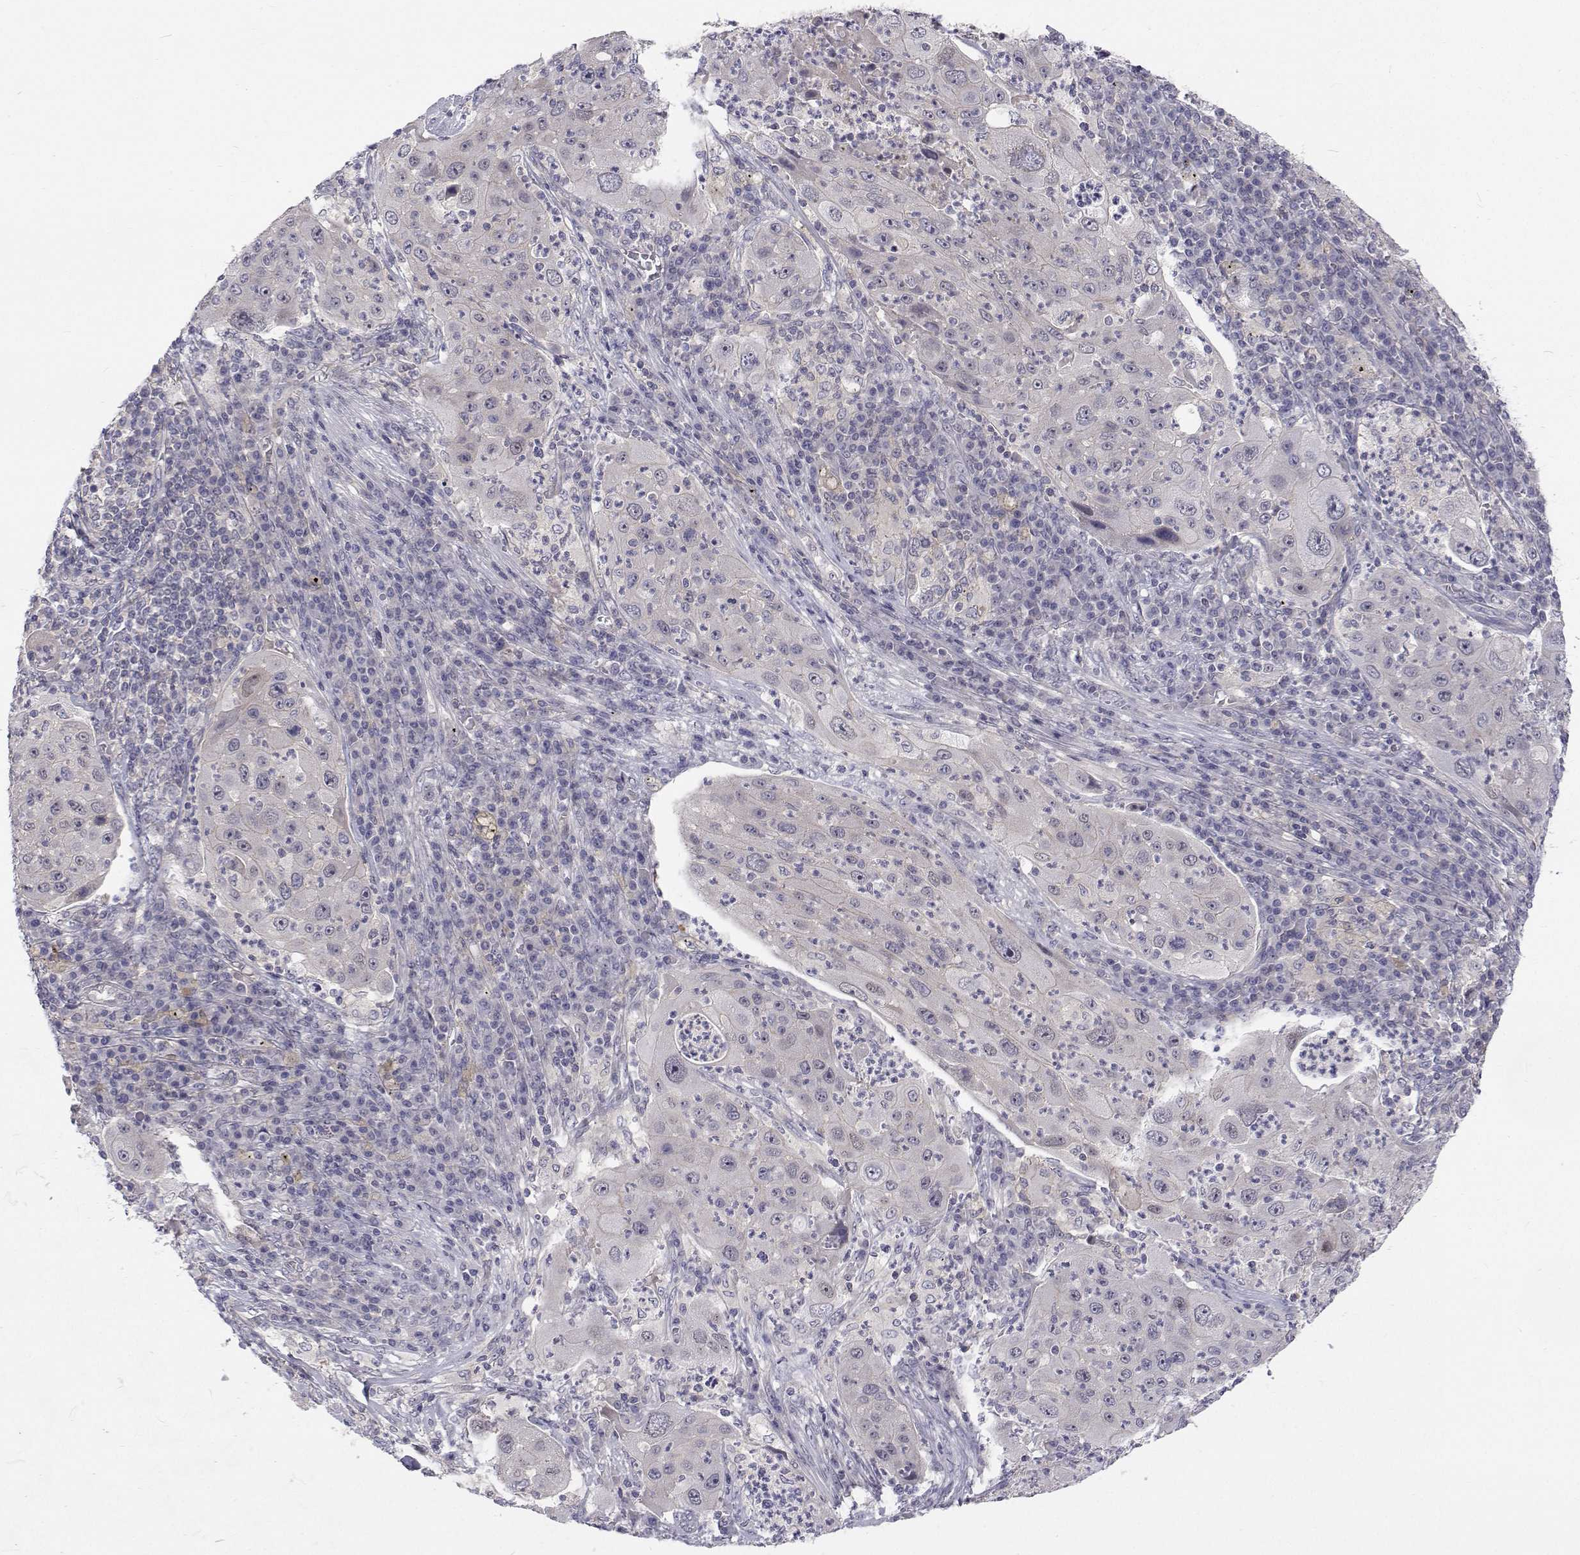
{"staining": {"intensity": "negative", "quantity": "none", "location": "none"}, "tissue": "lung cancer", "cell_type": "Tumor cells", "image_type": "cancer", "snomed": [{"axis": "morphology", "description": "Squamous cell carcinoma, NOS"}, {"axis": "topography", "description": "Lung"}], "caption": "Lung cancer (squamous cell carcinoma) was stained to show a protein in brown. There is no significant positivity in tumor cells.", "gene": "MYPN", "patient": {"sex": "female", "age": 59}}